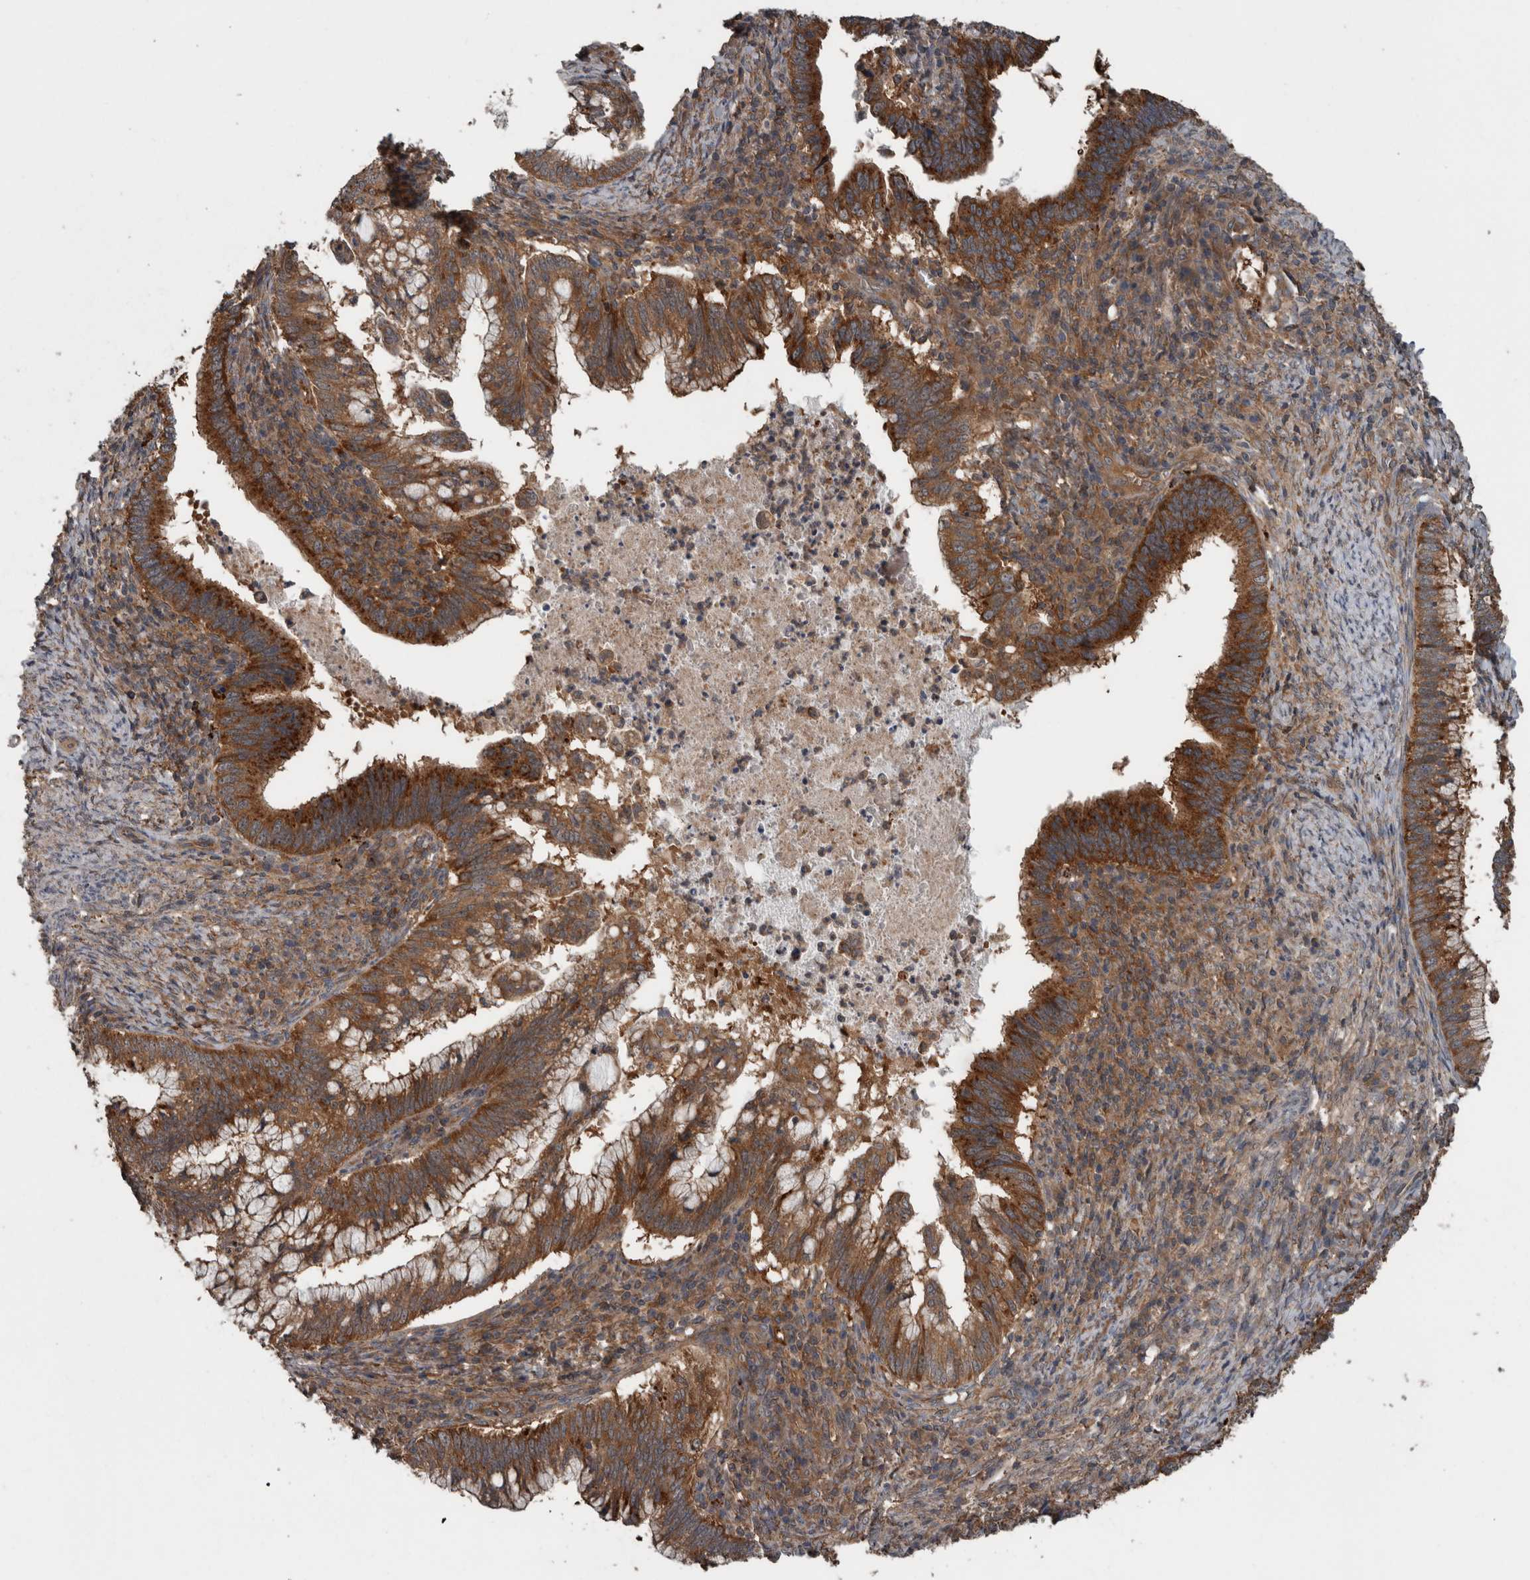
{"staining": {"intensity": "strong", "quantity": ">75%", "location": "cytoplasmic/membranous"}, "tissue": "cervical cancer", "cell_type": "Tumor cells", "image_type": "cancer", "snomed": [{"axis": "morphology", "description": "Adenocarcinoma, NOS"}, {"axis": "topography", "description": "Cervix"}], "caption": "Immunohistochemistry (IHC) of cervical cancer (adenocarcinoma) shows high levels of strong cytoplasmic/membranous positivity in about >75% of tumor cells.", "gene": "RIOK3", "patient": {"sex": "female", "age": 36}}